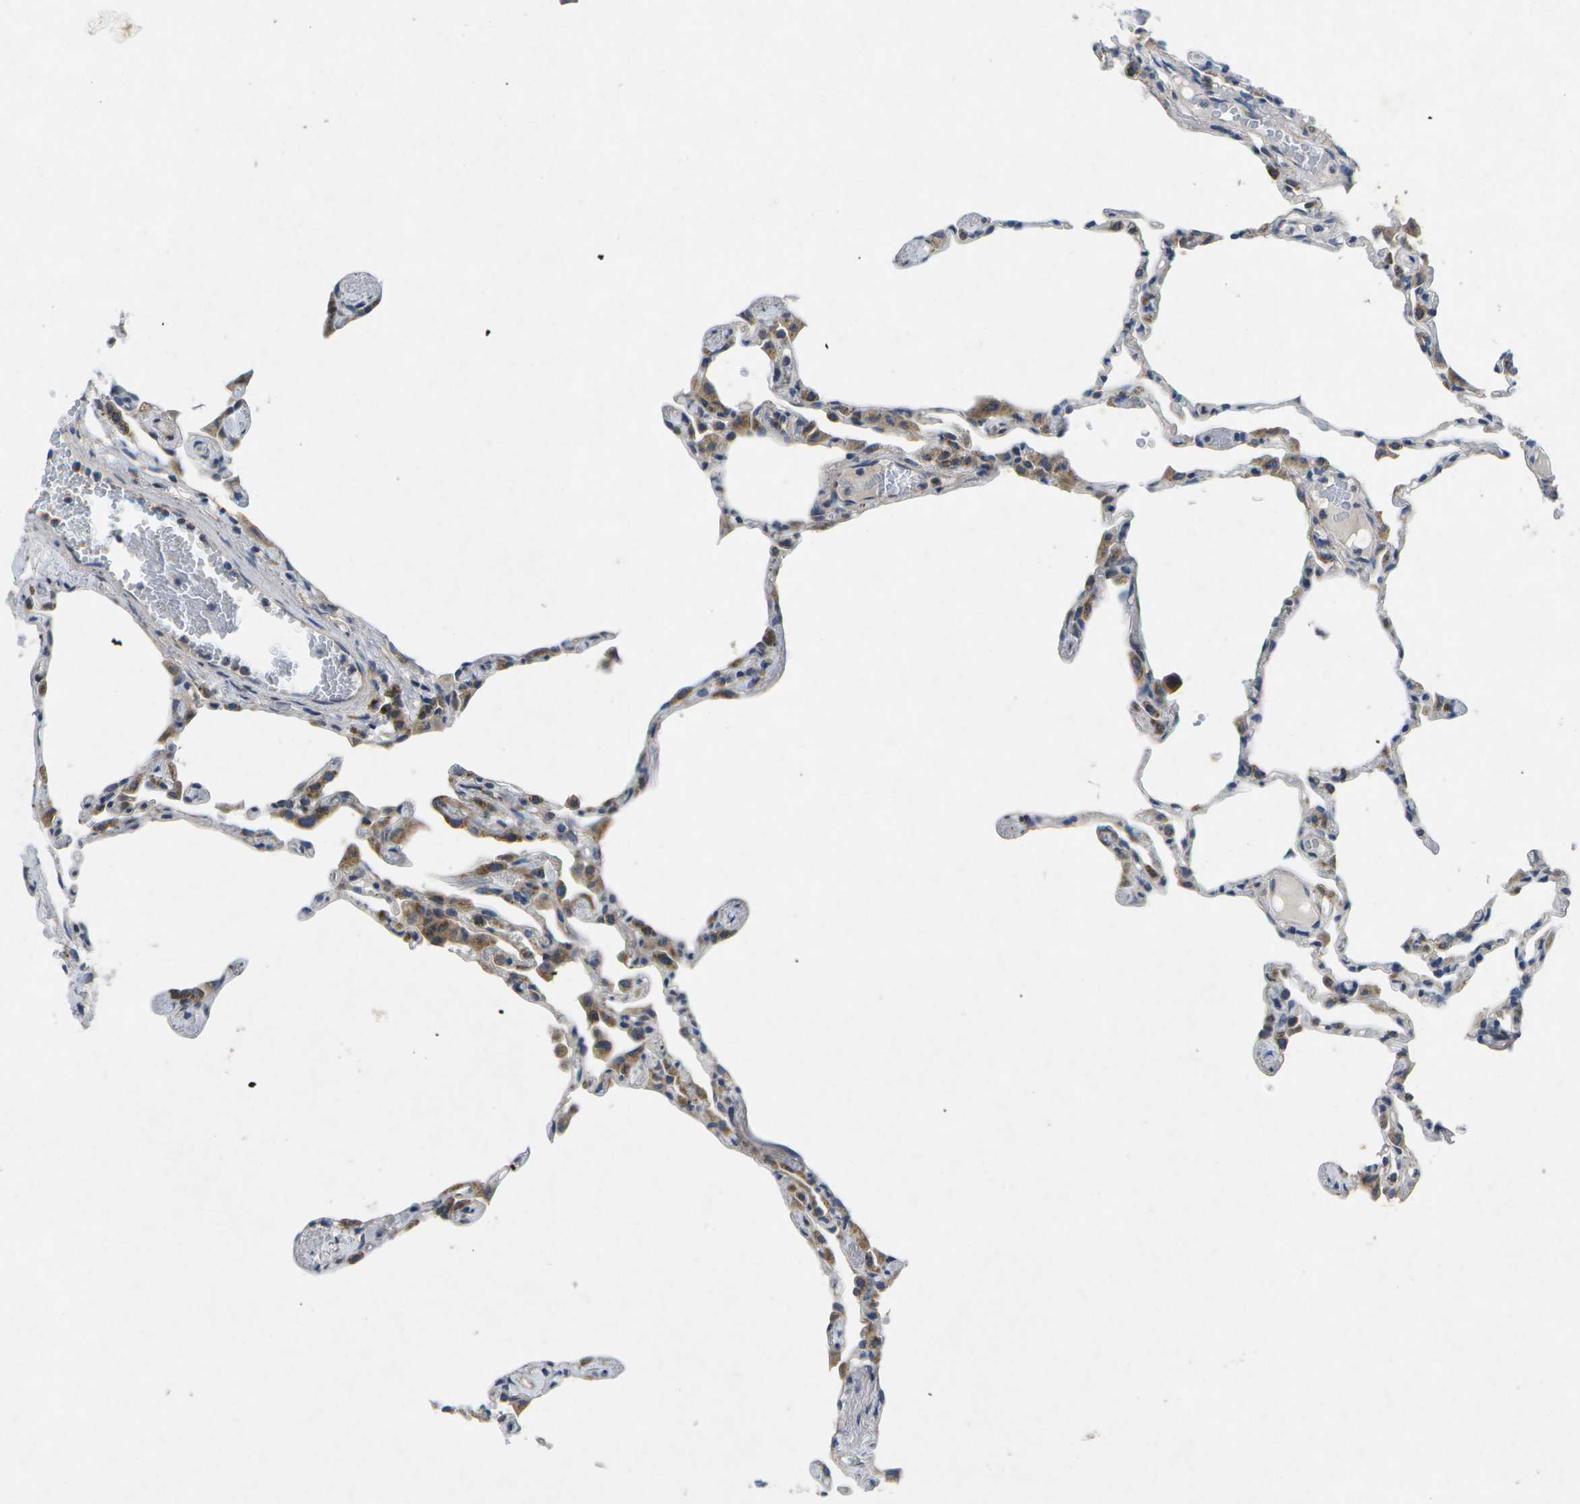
{"staining": {"intensity": "moderate", "quantity": "<25%", "location": "cytoplasmic/membranous"}, "tissue": "lung", "cell_type": "Alveolar cells", "image_type": "normal", "snomed": [{"axis": "morphology", "description": "Normal tissue, NOS"}, {"axis": "topography", "description": "Lung"}], "caption": "Moderate cytoplasmic/membranous staining for a protein is seen in about <25% of alveolar cells of benign lung using immunohistochemistry.", "gene": "KDELR1", "patient": {"sex": "female", "age": 49}}